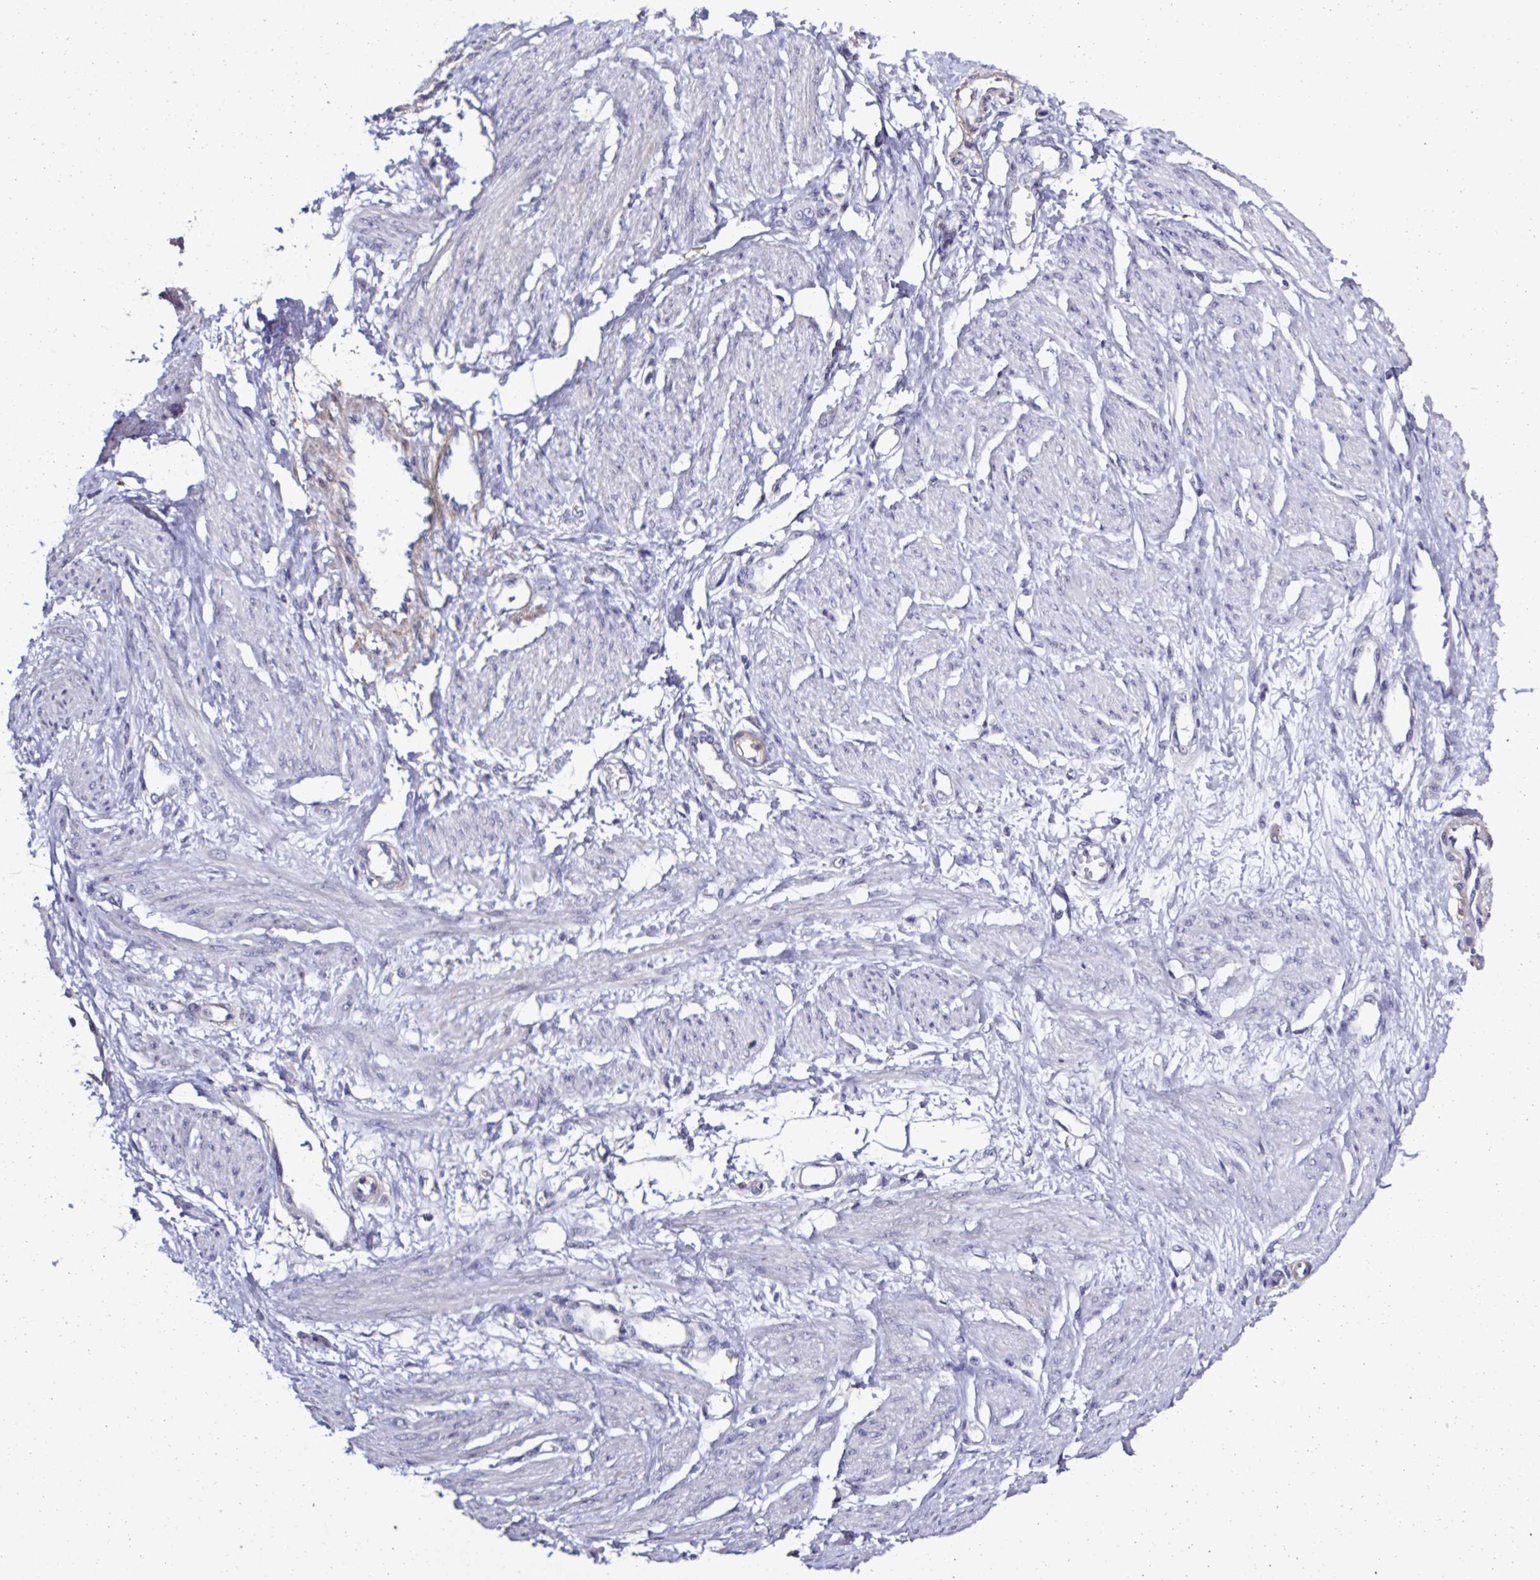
{"staining": {"intensity": "negative", "quantity": "none", "location": "none"}, "tissue": "smooth muscle", "cell_type": "Smooth muscle cells", "image_type": "normal", "snomed": [{"axis": "morphology", "description": "Normal tissue, NOS"}, {"axis": "topography", "description": "Smooth muscle"}, {"axis": "topography", "description": "Uterus"}], "caption": "This is a image of immunohistochemistry staining of normal smooth muscle, which shows no expression in smooth muscle cells. (DAB immunohistochemistry (IHC) visualized using brightfield microscopy, high magnification).", "gene": "PLA2G4E", "patient": {"sex": "female", "age": 39}}